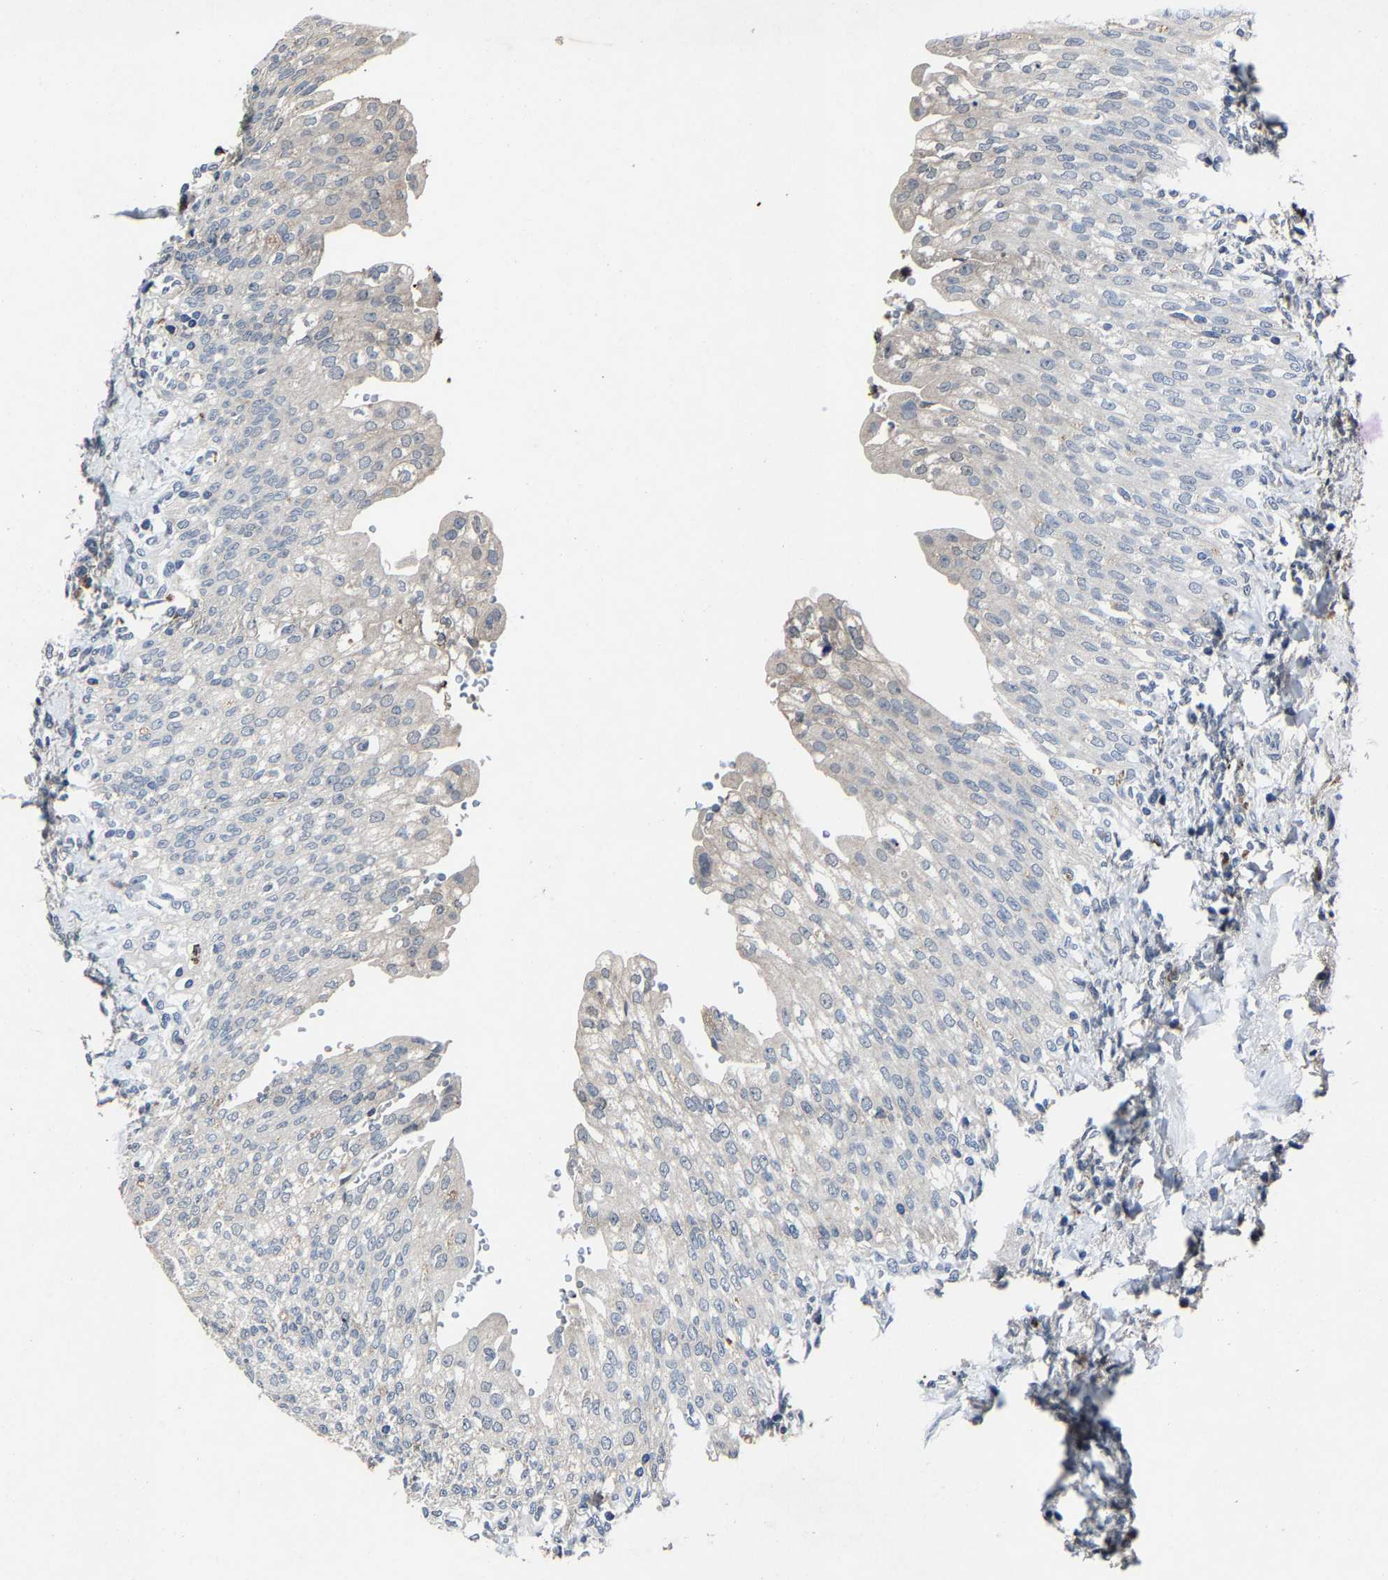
{"staining": {"intensity": "negative", "quantity": "none", "location": "none"}, "tissue": "urinary bladder", "cell_type": "Urothelial cells", "image_type": "normal", "snomed": [{"axis": "morphology", "description": "Urothelial carcinoma, High grade"}, {"axis": "topography", "description": "Urinary bladder"}], "caption": "Immunohistochemistry (IHC) photomicrograph of benign human urinary bladder stained for a protein (brown), which displays no expression in urothelial cells.", "gene": "PCNX2", "patient": {"sex": "male", "age": 46}}